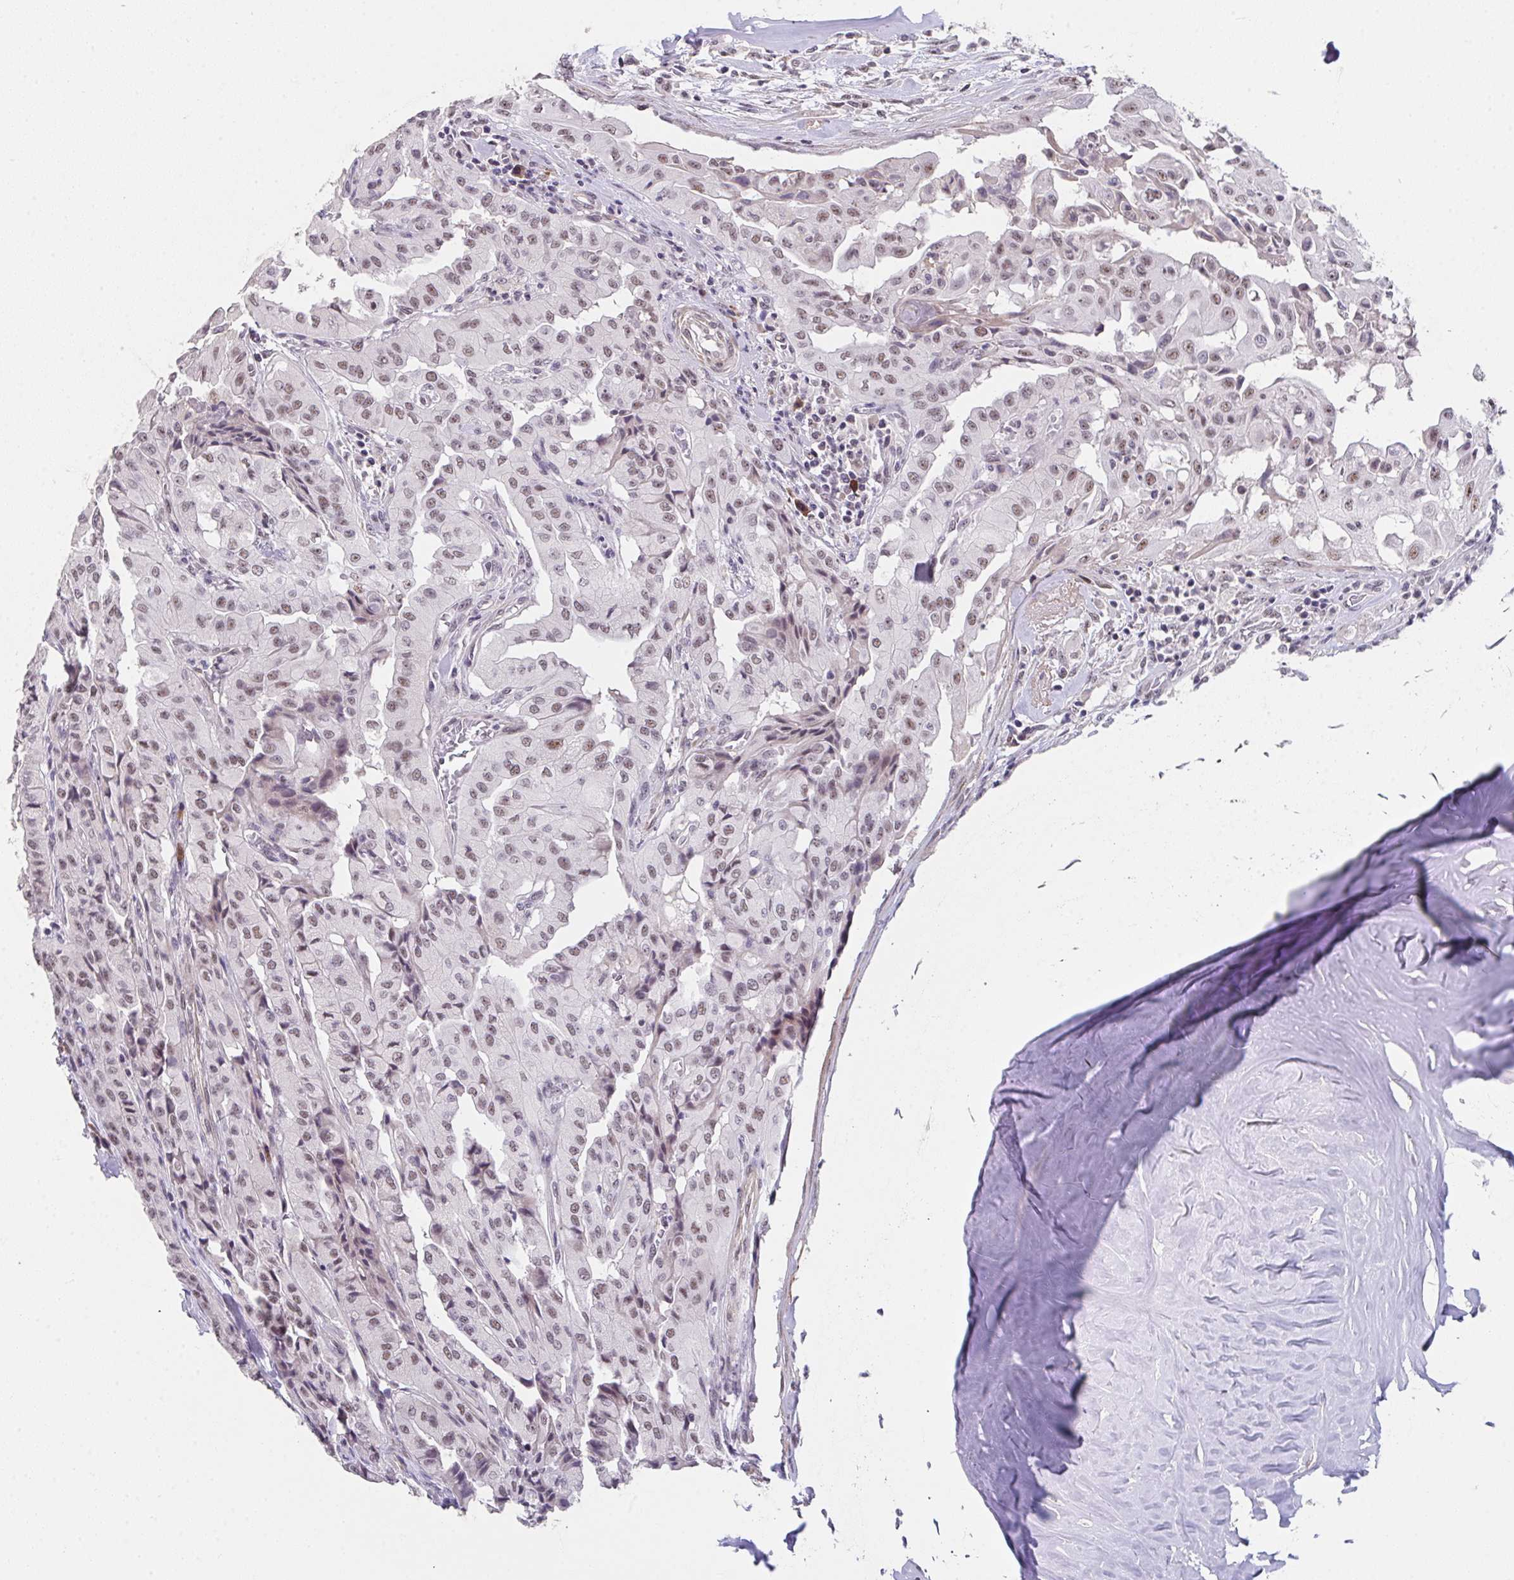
{"staining": {"intensity": "moderate", "quantity": ">75%", "location": "nuclear"}, "tissue": "thyroid cancer", "cell_type": "Tumor cells", "image_type": "cancer", "snomed": [{"axis": "morphology", "description": "Papillary adenocarcinoma, NOS"}, {"axis": "topography", "description": "Thyroid gland"}], "caption": "IHC image of human thyroid cancer (papillary adenocarcinoma) stained for a protein (brown), which displays medium levels of moderate nuclear staining in about >75% of tumor cells.", "gene": "RBBP6", "patient": {"sex": "female", "age": 59}}